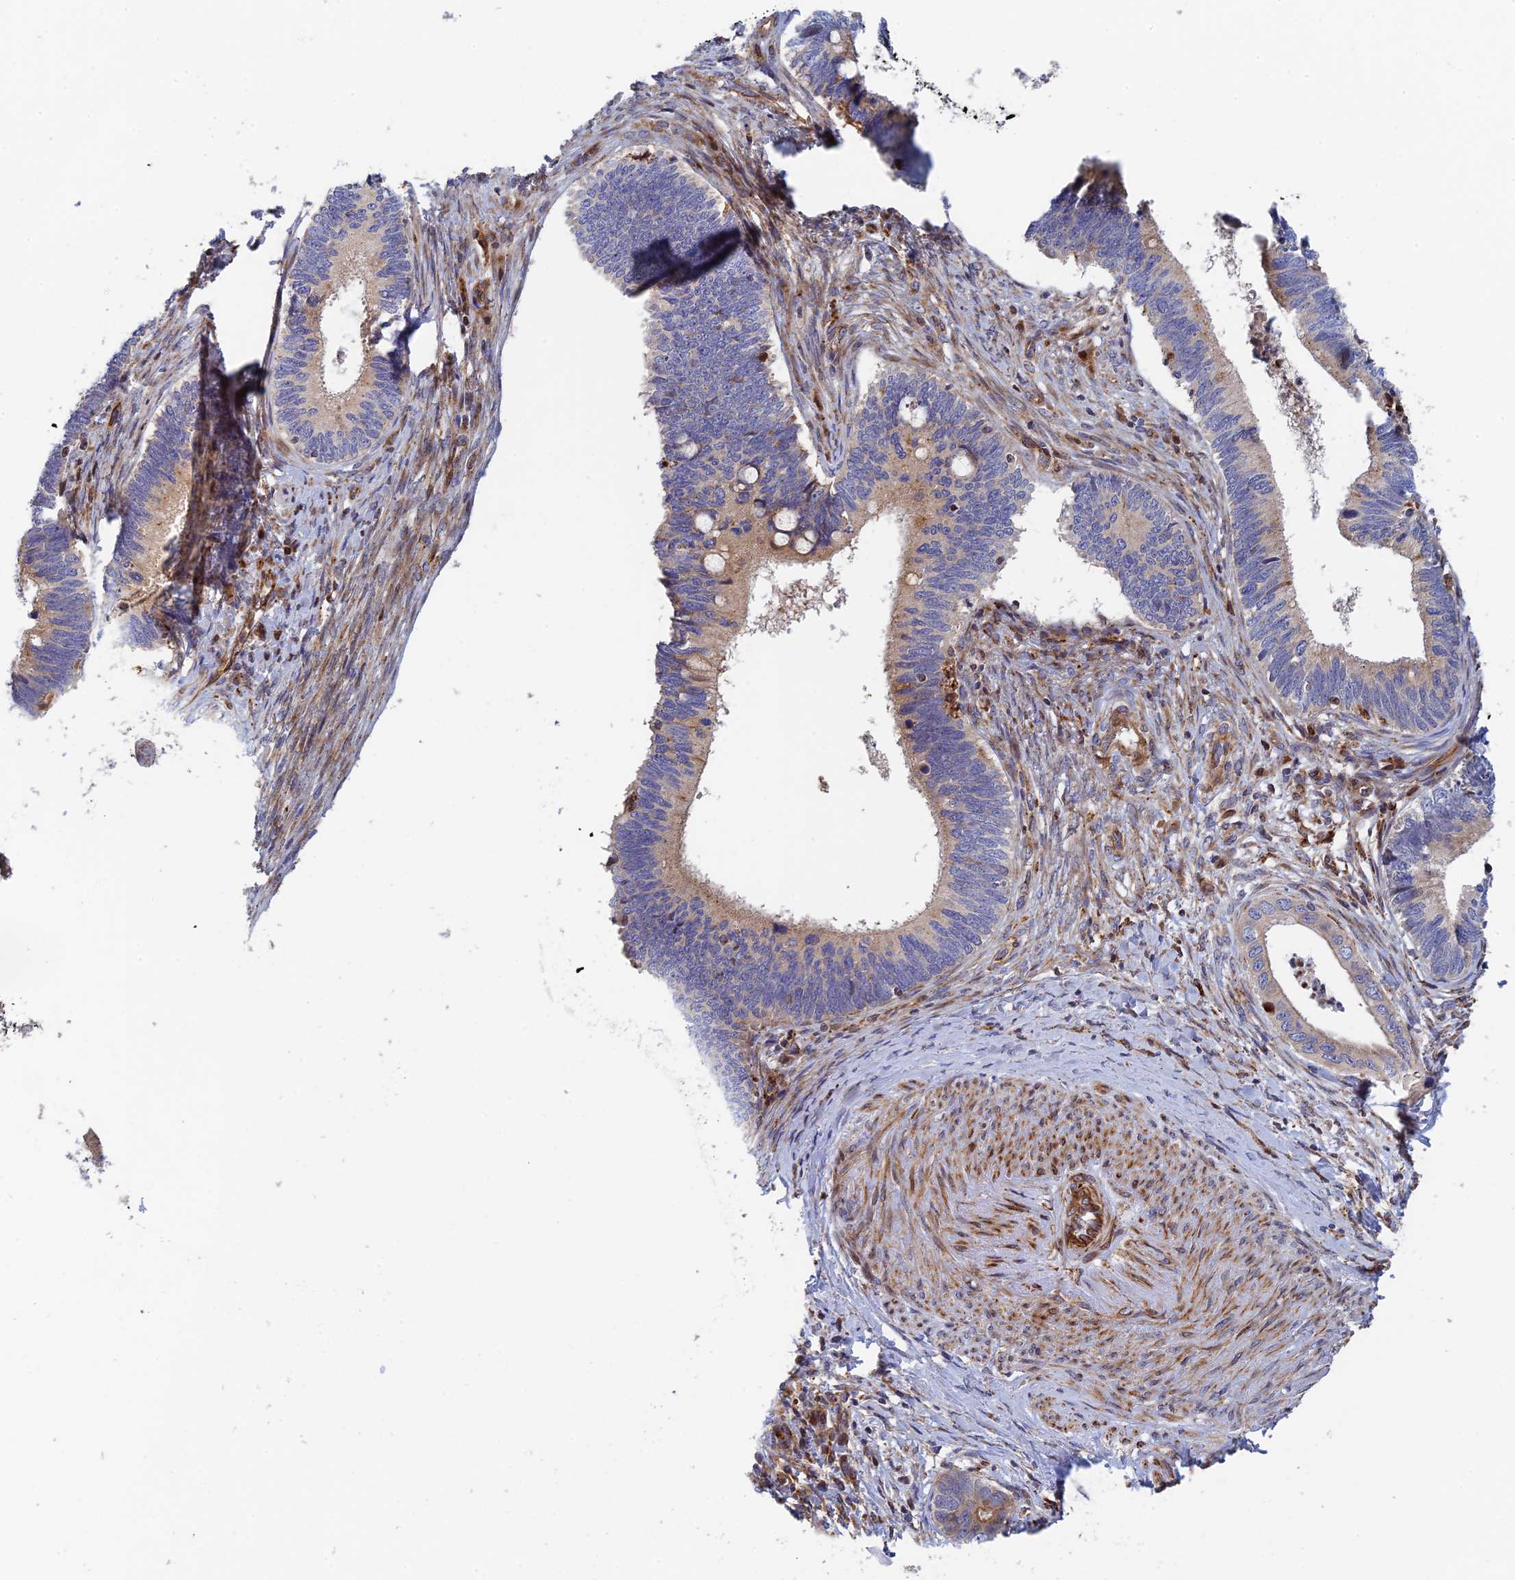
{"staining": {"intensity": "weak", "quantity": "25%-75%", "location": "cytoplasmic/membranous"}, "tissue": "cervical cancer", "cell_type": "Tumor cells", "image_type": "cancer", "snomed": [{"axis": "morphology", "description": "Adenocarcinoma, NOS"}, {"axis": "topography", "description": "Cervix"}], "caption": "Brown immunohistochemical staining in human cervical cancer (adenocarcinoma) reveals weak cytoplasmic/membranous expression in about 25%-75% of tumor cells. Using DAB (brown) and hematoxylin (blue) stains, captured at high magnification using brightfield microscopy.", "gene": "PPP2R3C", "patient": {"sex": "female", "age": 42}}